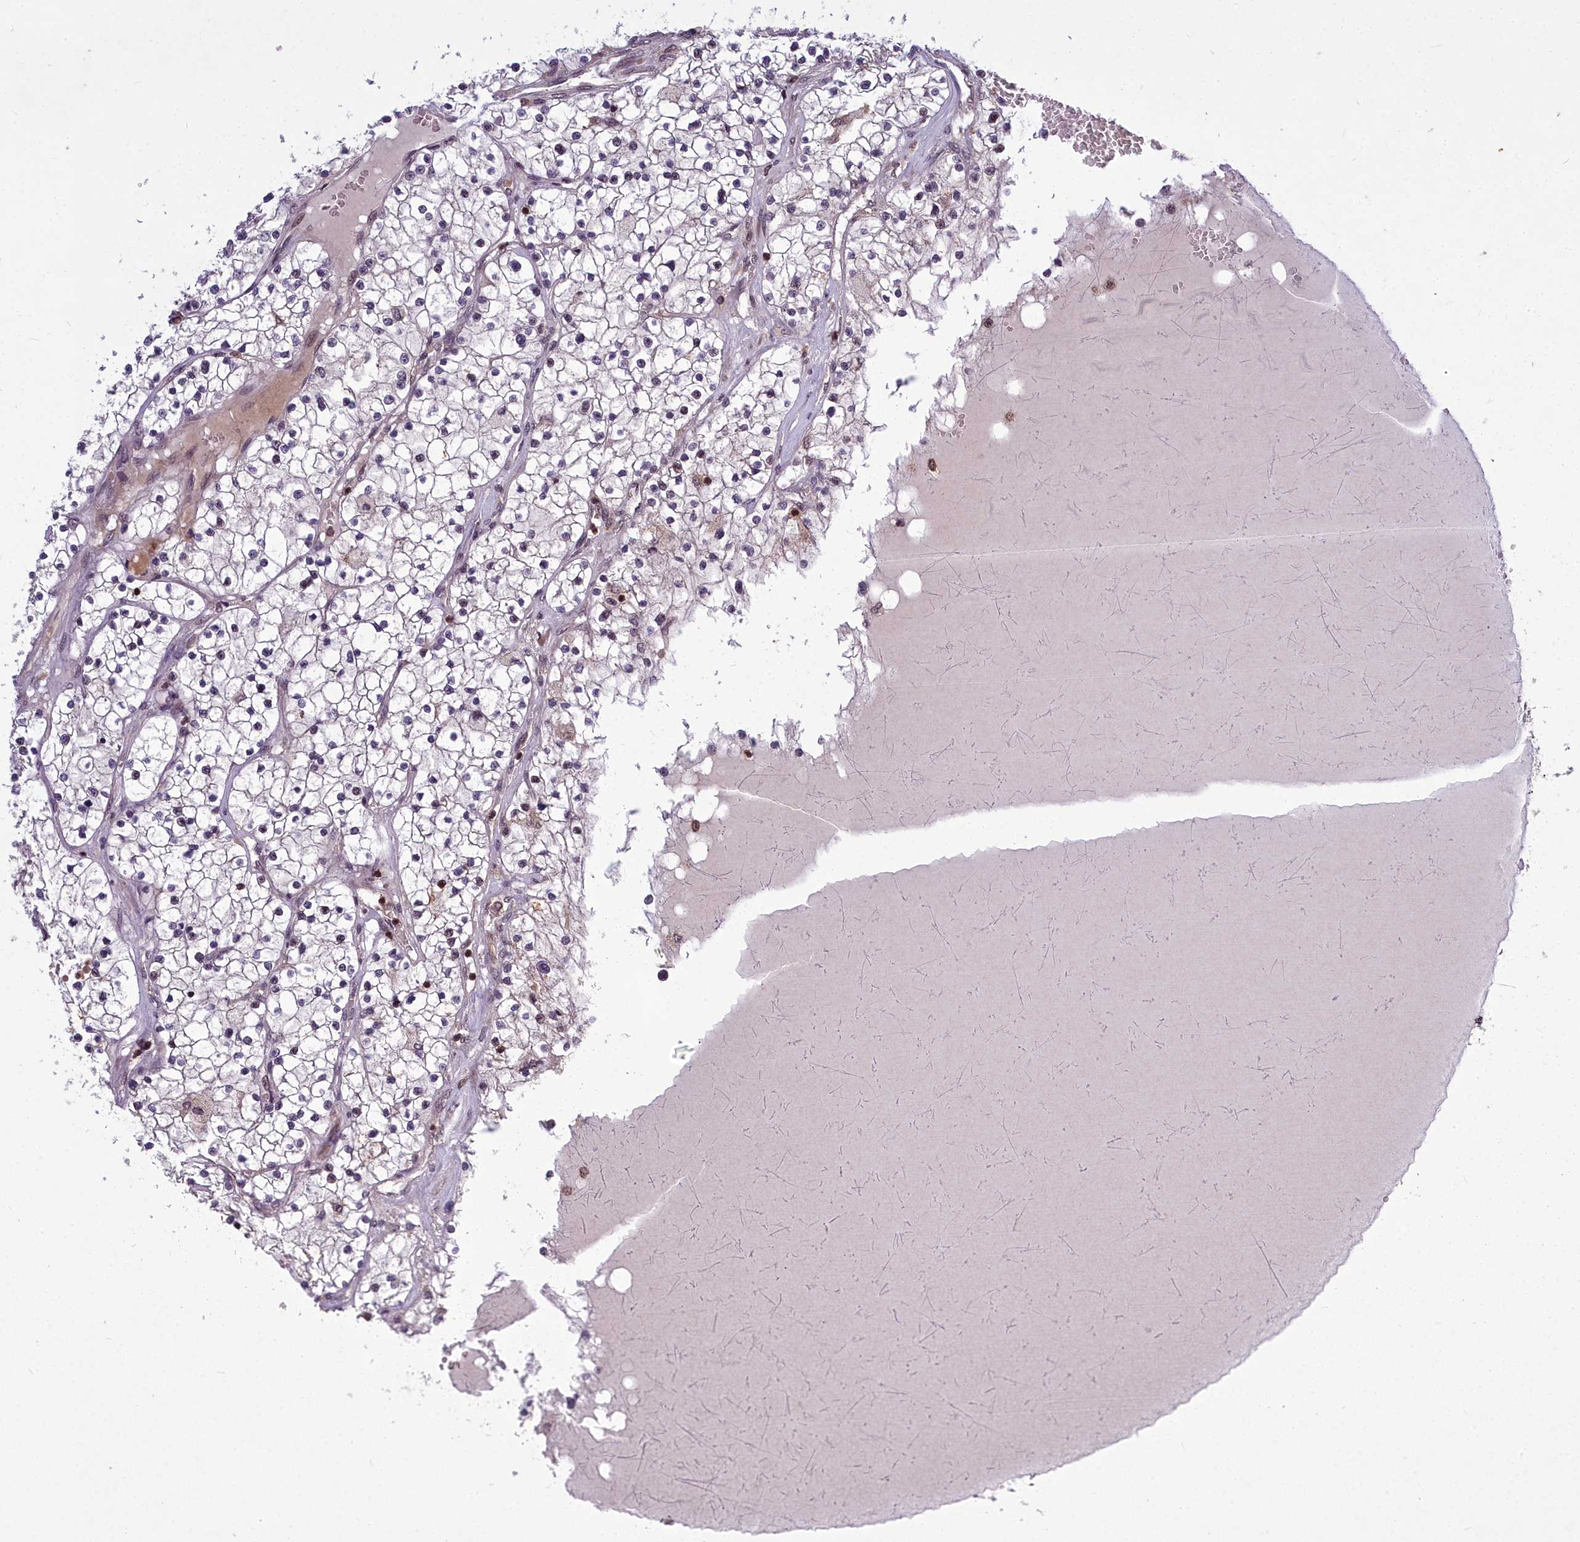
{"staining": {"intensity": "negative", "quantity": "none", "location": "none"}, "tissue": "renal cancer", "cell_type": "Tumor cells", "image_type": "cancer", "snomed": [{"axis": "morphology", "description": "Normal tissue, NOS"}, {"axis": "morphology", "description": "Adenocarcinoma, NOS"}, {"axis": "topography", "description": "Kidney"}], "caption": "Immunohistochemical staining of renal adenocarcinoma demonstrates no significant staining in tumor cells. Nuclei are stained in blue.", "gene": "GMEB1", "patient": {"sex": "male", "age": 68}}